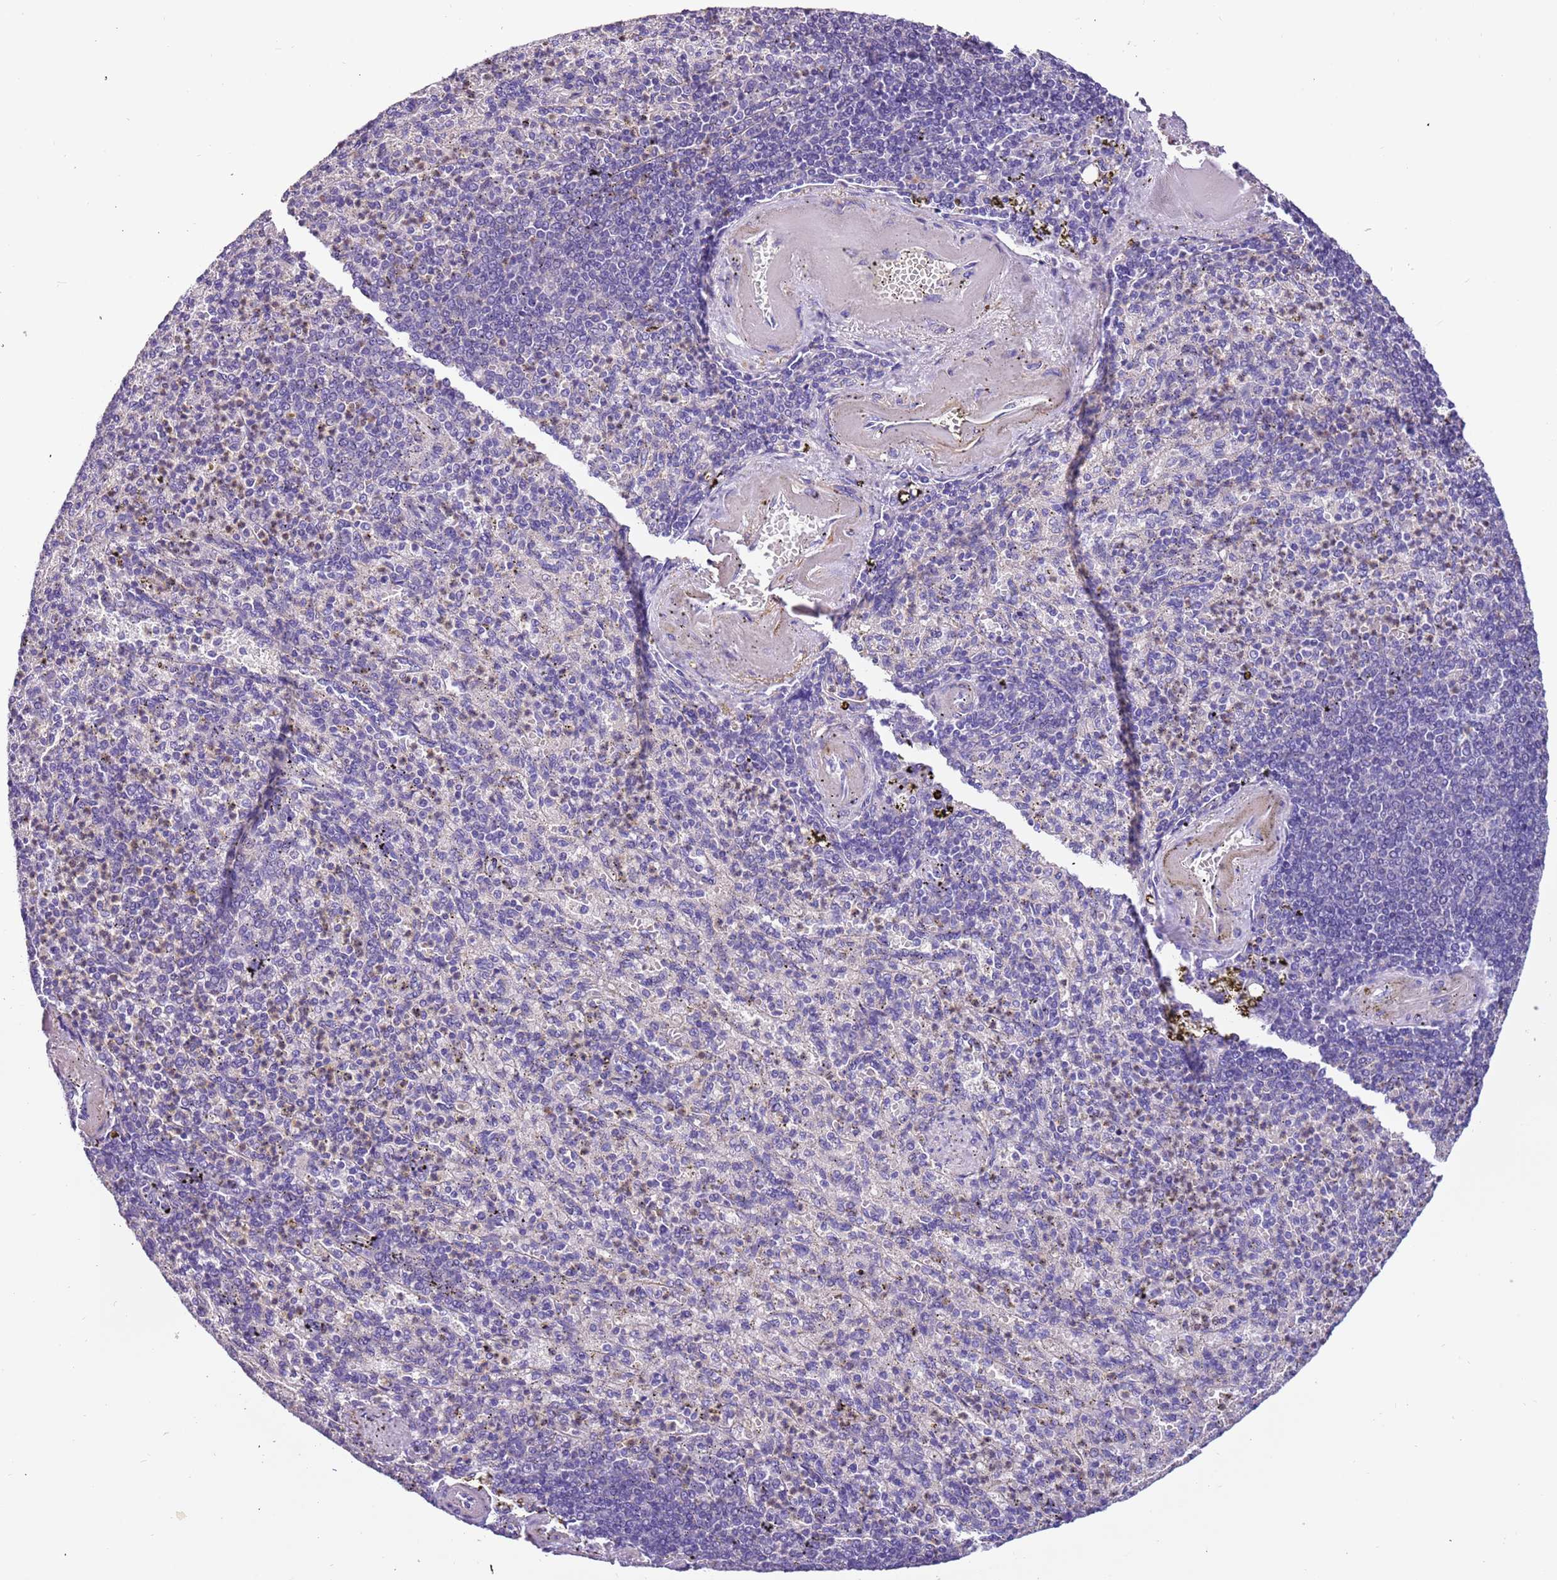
{"staining": {"intensity": "negative", "quantity": "none", "location": "none"}, "tissue": "spleen", "cell_type": "Cells in red pulp", "image_type": "normal", "snomed": [{"axis": "morphology", "description": "Normal tissue, NOS"}, {"axis": "topography", "description": "Spleen"}], "caption": "This photomicrograph is of unremarkable spleen stained with IHC to label a protein in brown with the nuclei are counter-stained blue. There is no expression in cells in red pulp.", "gene": "PCGF2", "patient": {"sex": "female", "age": 74}}